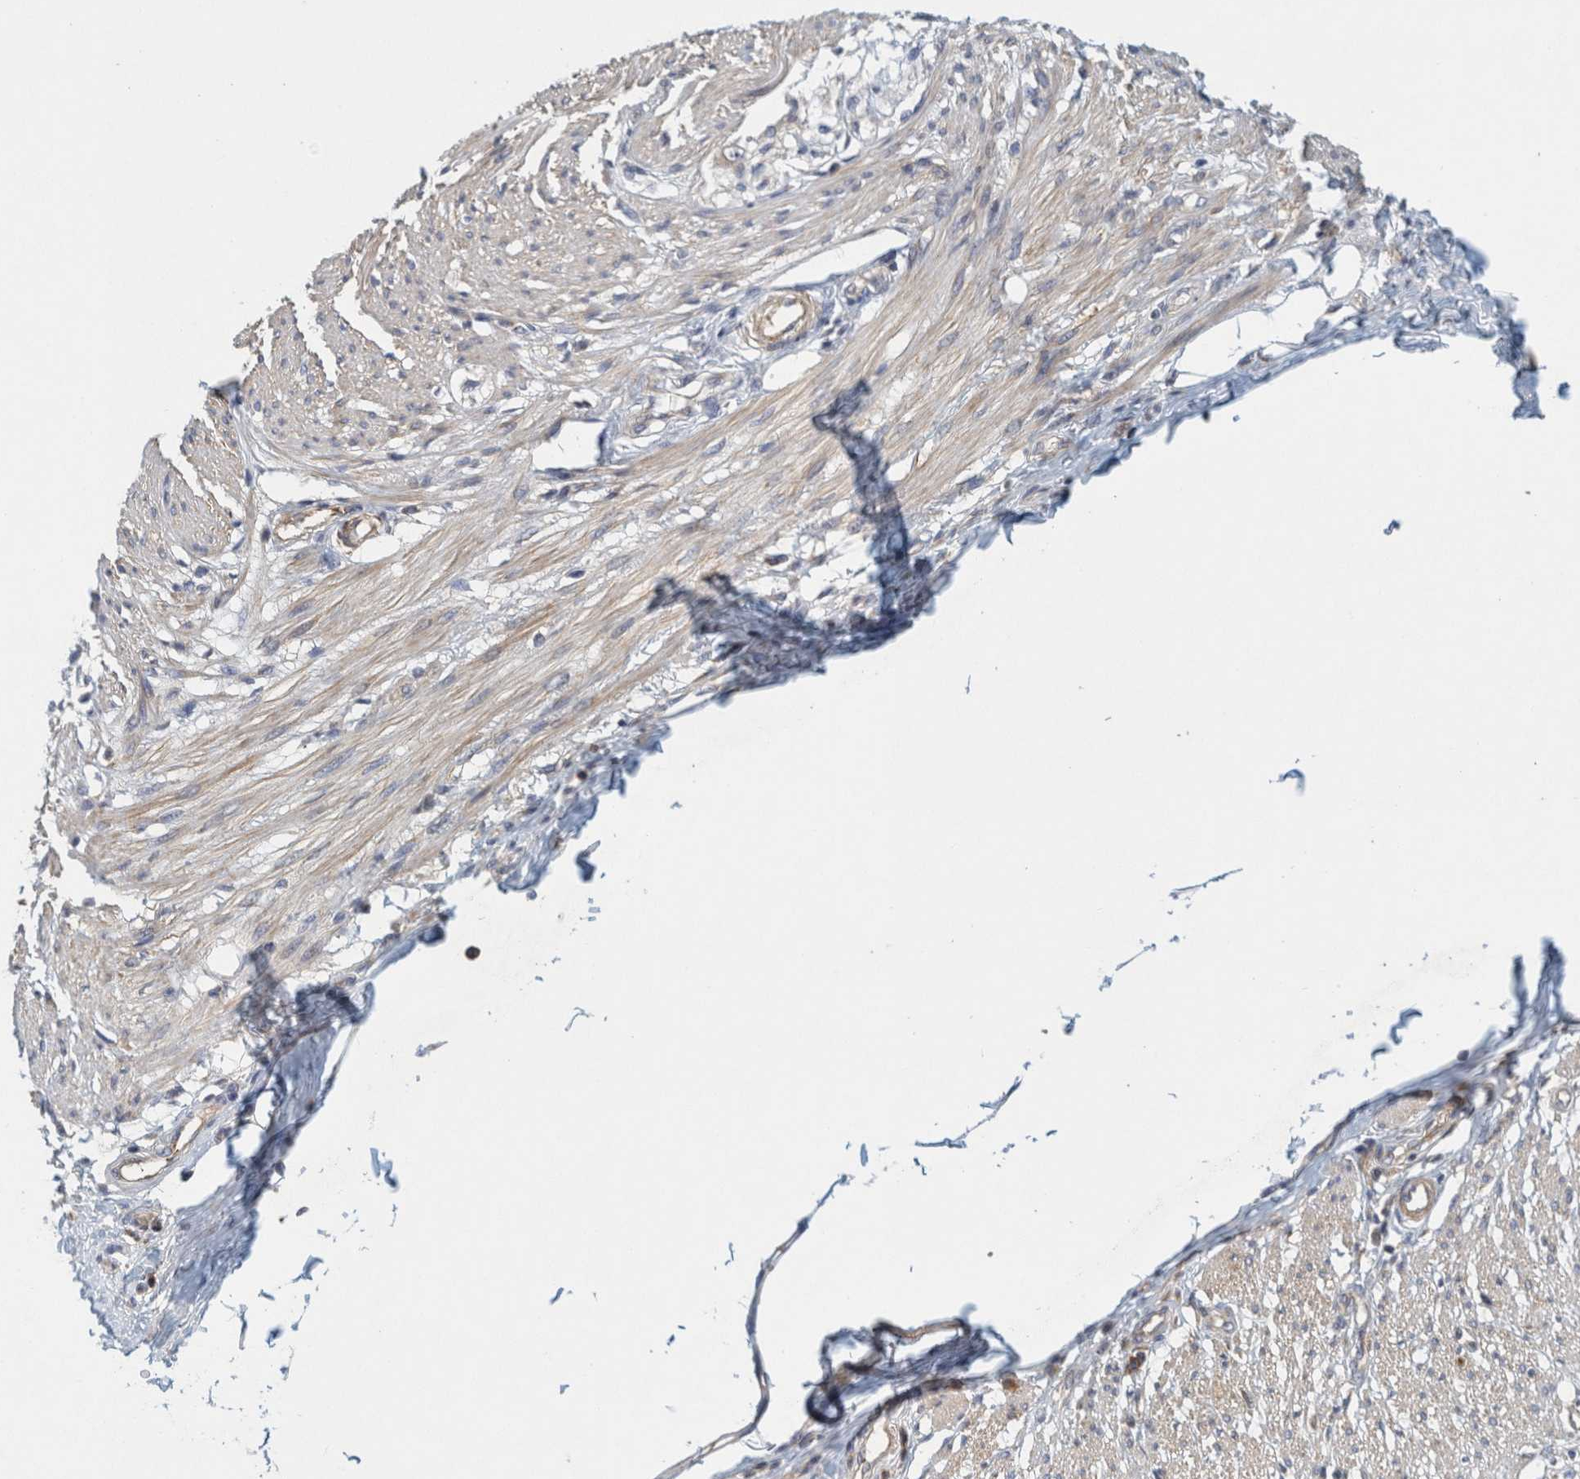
{"staining": {"intensity": "negative", "quantity": "none", "location": "none"}, "tissue": "smooth muscle", "cell_type": "Smooth muscle cells", "image_type": "normal", "snomed": [{"axis": "morphology", "description": "Normal tissue, NOS"}, {"axis": "morphology", "description": "Adenocarcinoma, NOS"}, {"axis": "topography", "description": "Colon"}, {"axis": "topography", "description": "Peripheral nerve tissue"}], "caption": "Human smooth muscle stained for a protein using immunohistochemistry demonstrates no positivity in smooth muscle cells.", "gene": "ZNF324B", "patient": {"sex": "male", "age": 14}}